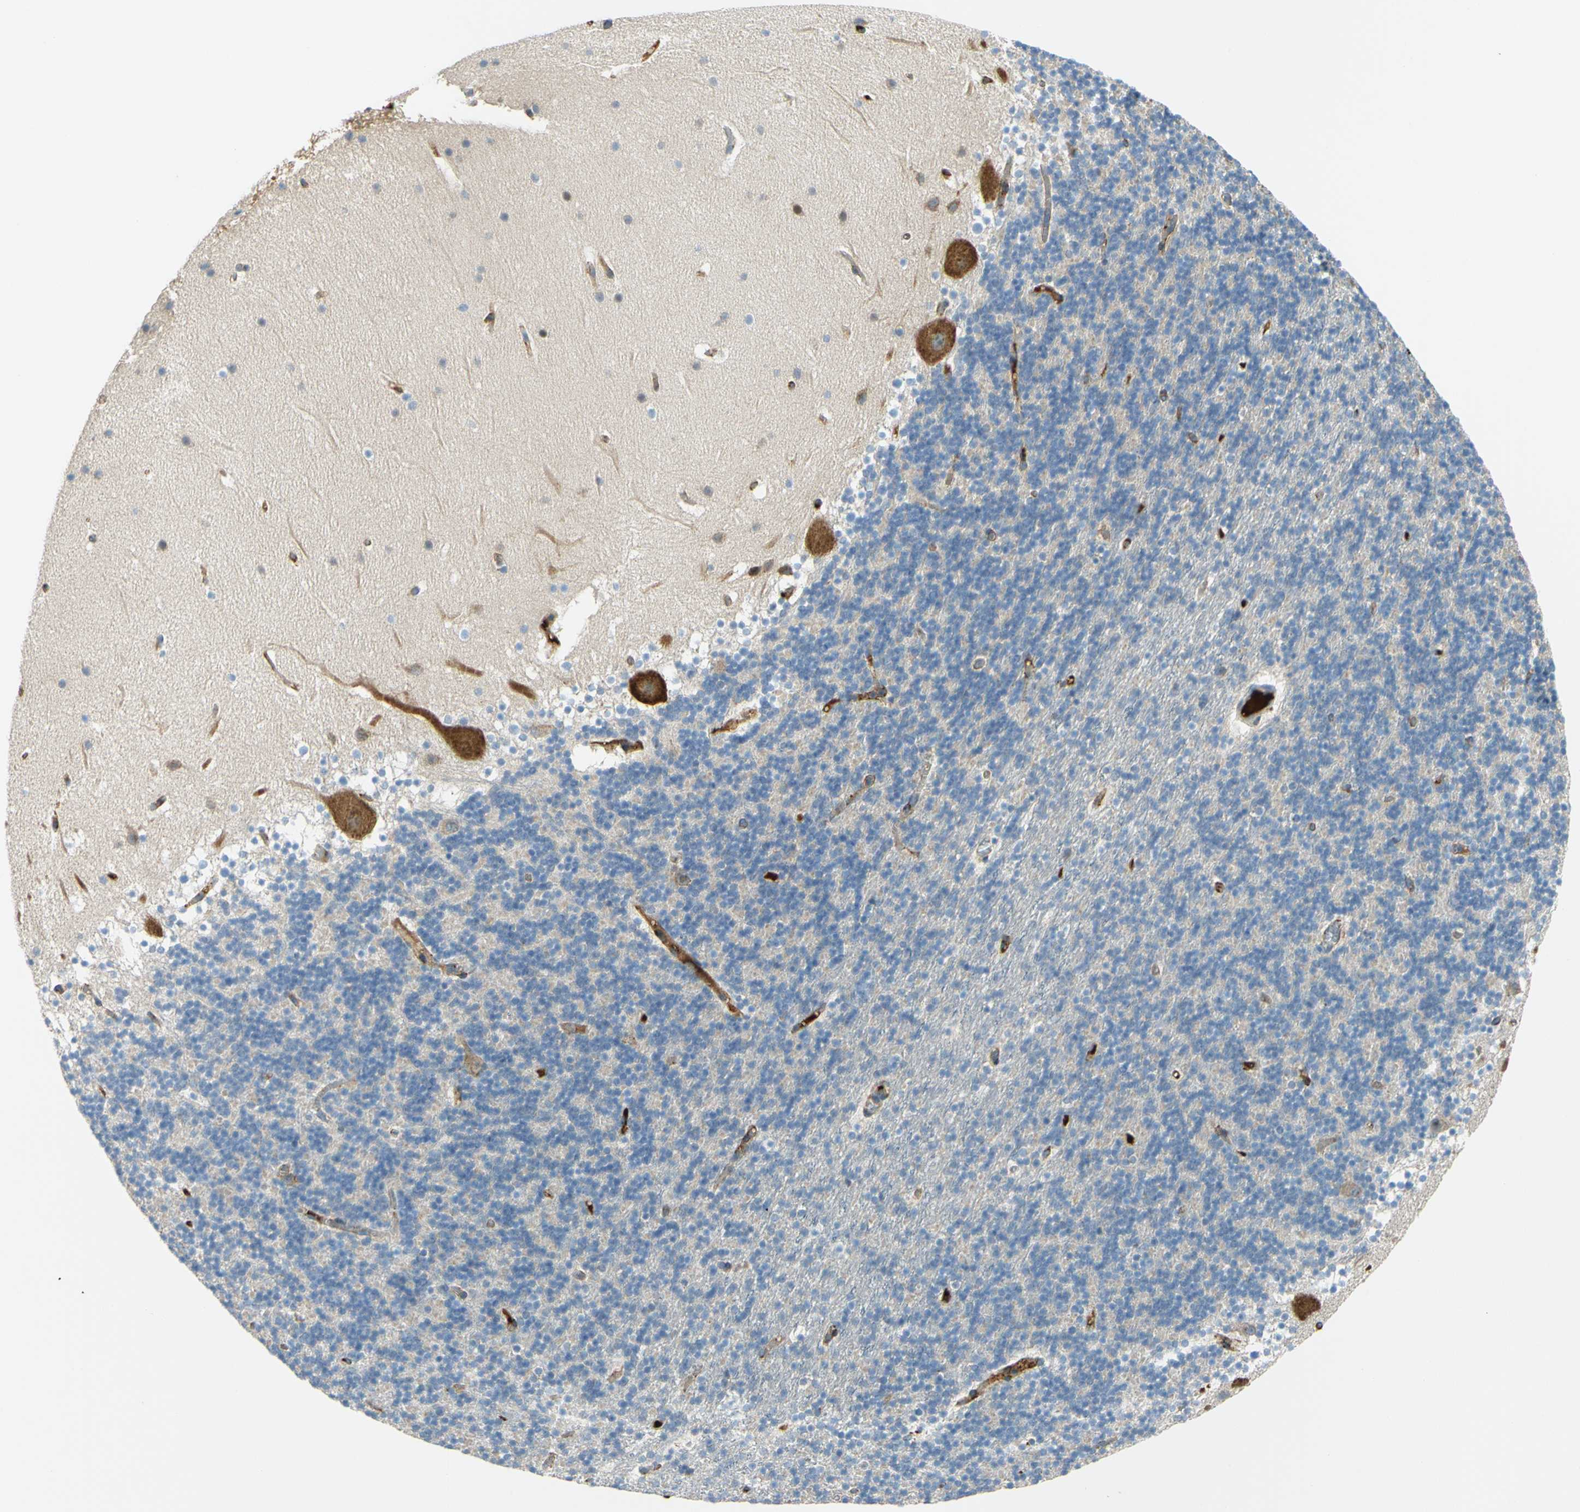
{"staining": {"intensity": "weak", "quantity": "<25%", "location": "cytoplasmic/membranous"}, "tissue": "cerebellum", "cell_type": "Cells in granular layer", "image_type": "normal", "snomed": [{"axis": "morphology", "description": "Normal tissue, NOS"}, {"axis": "topography", "description": "Cerebellum"}], "caption": "This is an IHC histopathology image of benign cerebellum. There is no positivity in cells in granular layer.", "gene": "ARHGAP1", "patient": {"sex": "male", "age": 45}}